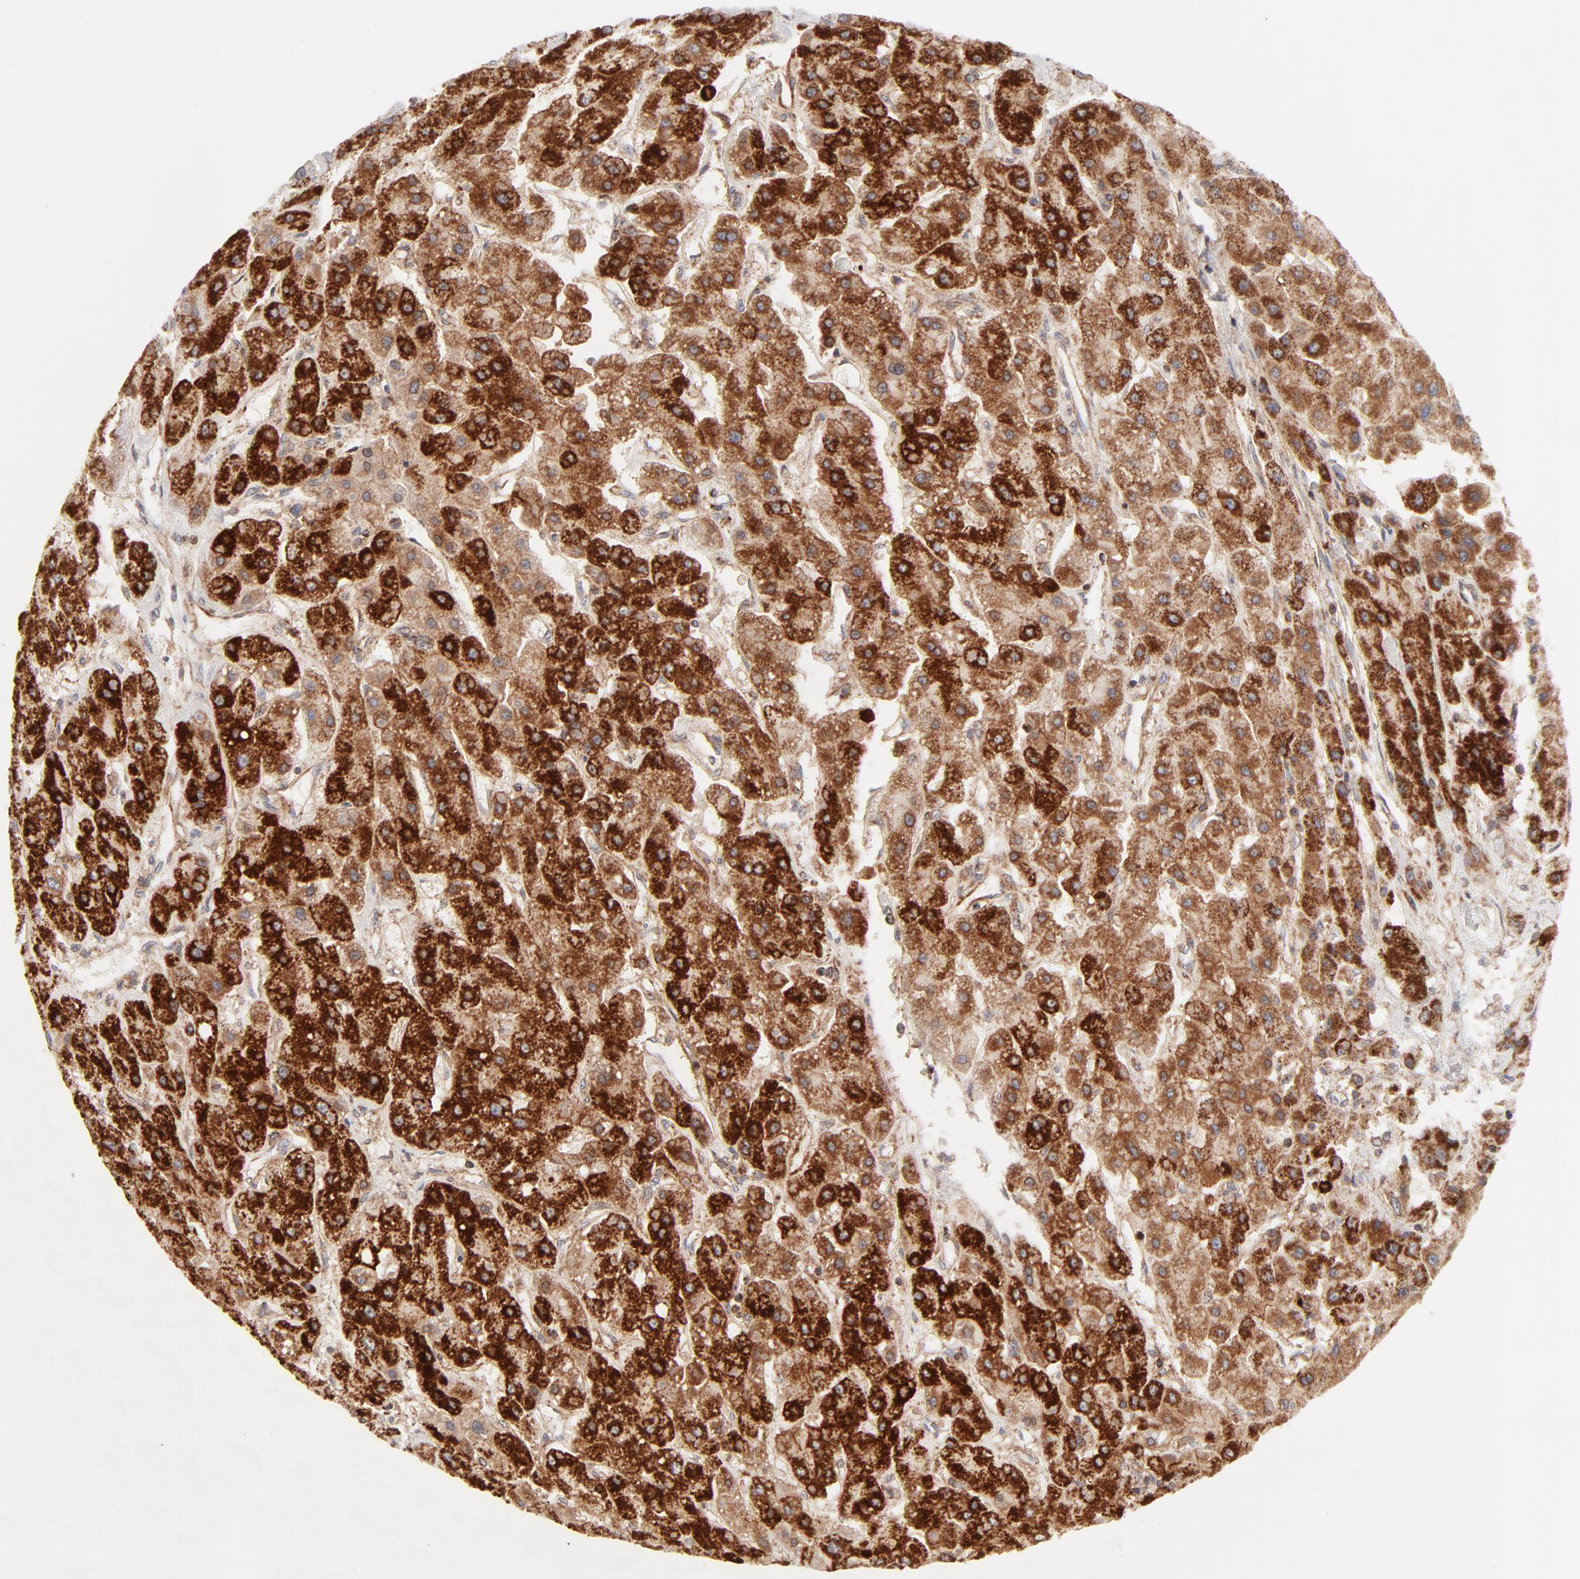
{"staining": {"intensity": "strong", "quantity": ">75%", "location": "cytoplasmic/membranous"}, "tissue": "liver cancer", "cell_type": "Tumor cells", "image_type": "cancer", "snomed": [{"axis": "morphology", "description": "Carcinoma, Hepatocellular, NOS"}, {"axis": "topography", "description": "Liver"}], "caption": "A brown stain highlights strong cytoplasmic/membranous expression of a protein in human liver hepatocellular carcinoma tumor cells.", "gene": "CSPG4", "patient": {"sex": "female", "age": 52}}